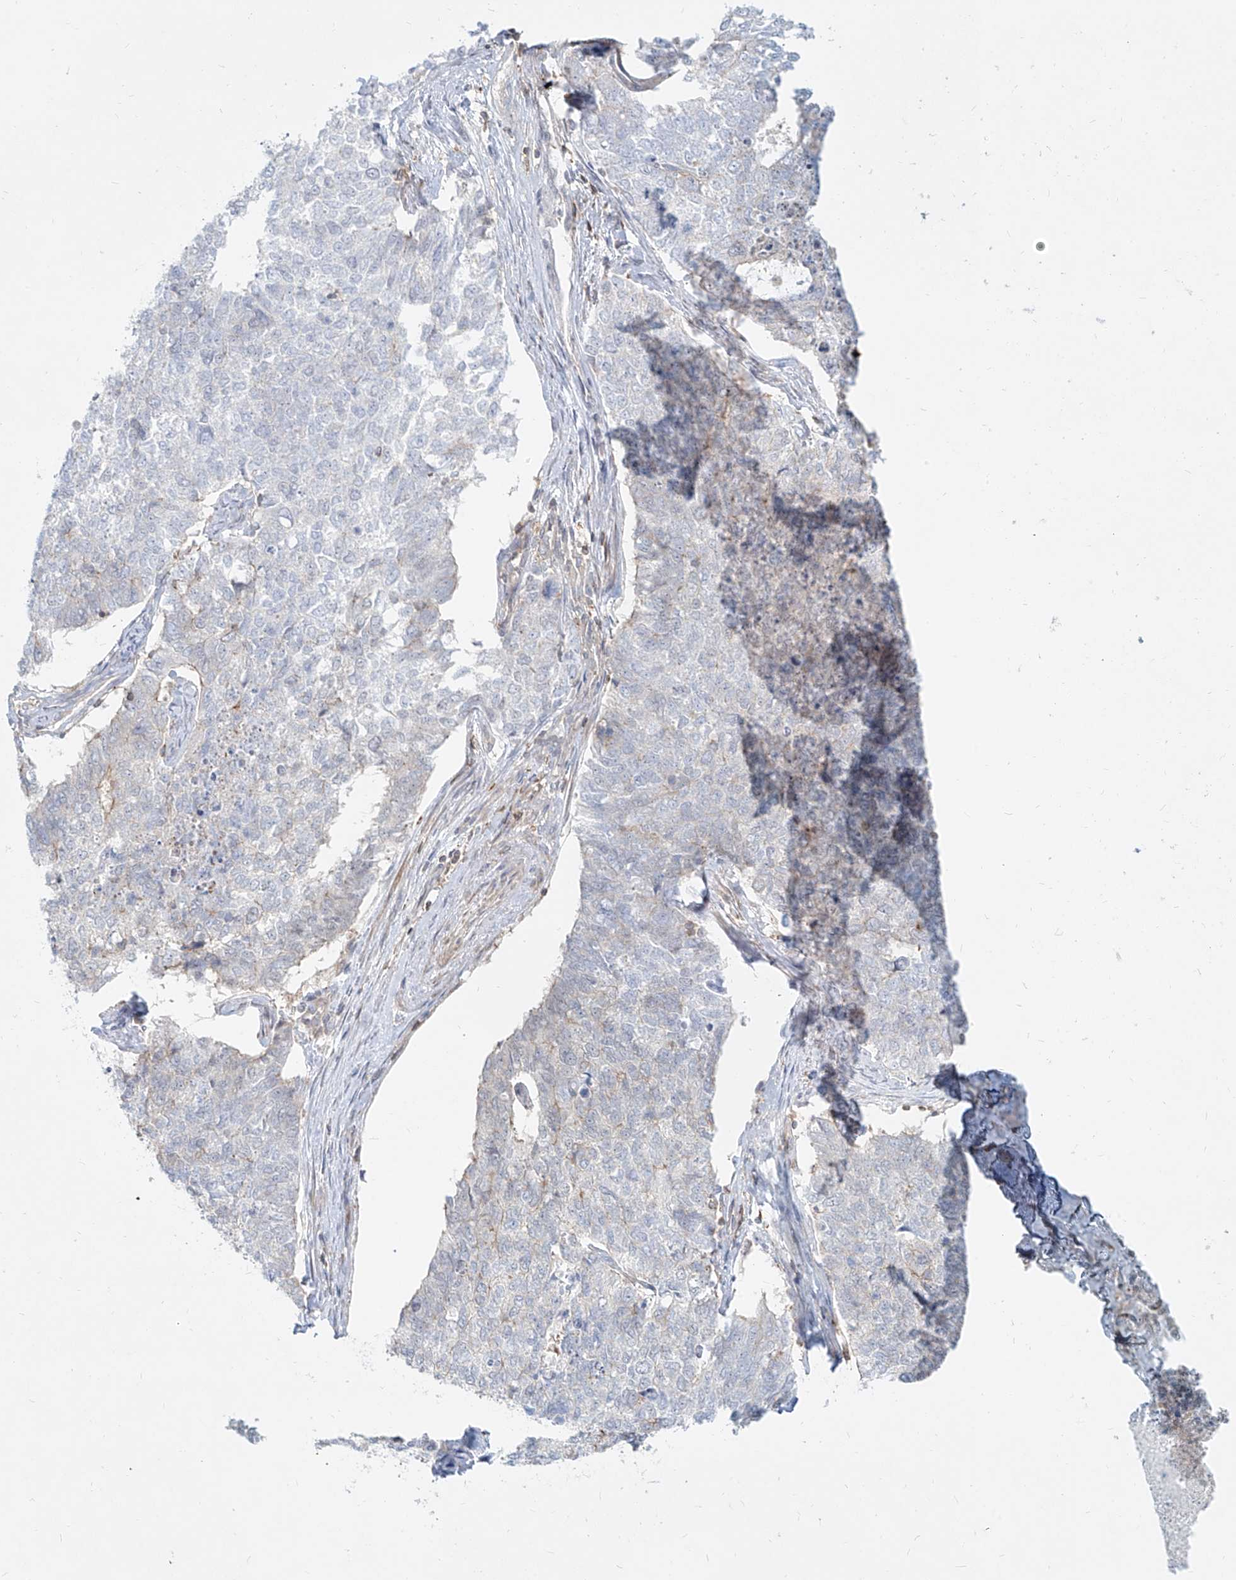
{"staining": {"intensity": "negative", "quantity": "none", "location": "none"}, "tissue": "cervical cancer", "cell_type": "Tumor cells", "image_type": "cancer", "snomed": [{"axis": "morphology", "description": "Squamous cell carcinoma, NOS"}, {"axis": "topography", "description": "Cervix"}], "caption": "Immunohistochemistry (IHC) of human squamous cell carcinoma (cervical) shows no expression in tumor cells.", "gene": "SLC2A12", "patient": {"sex": "female", "age": 63}}